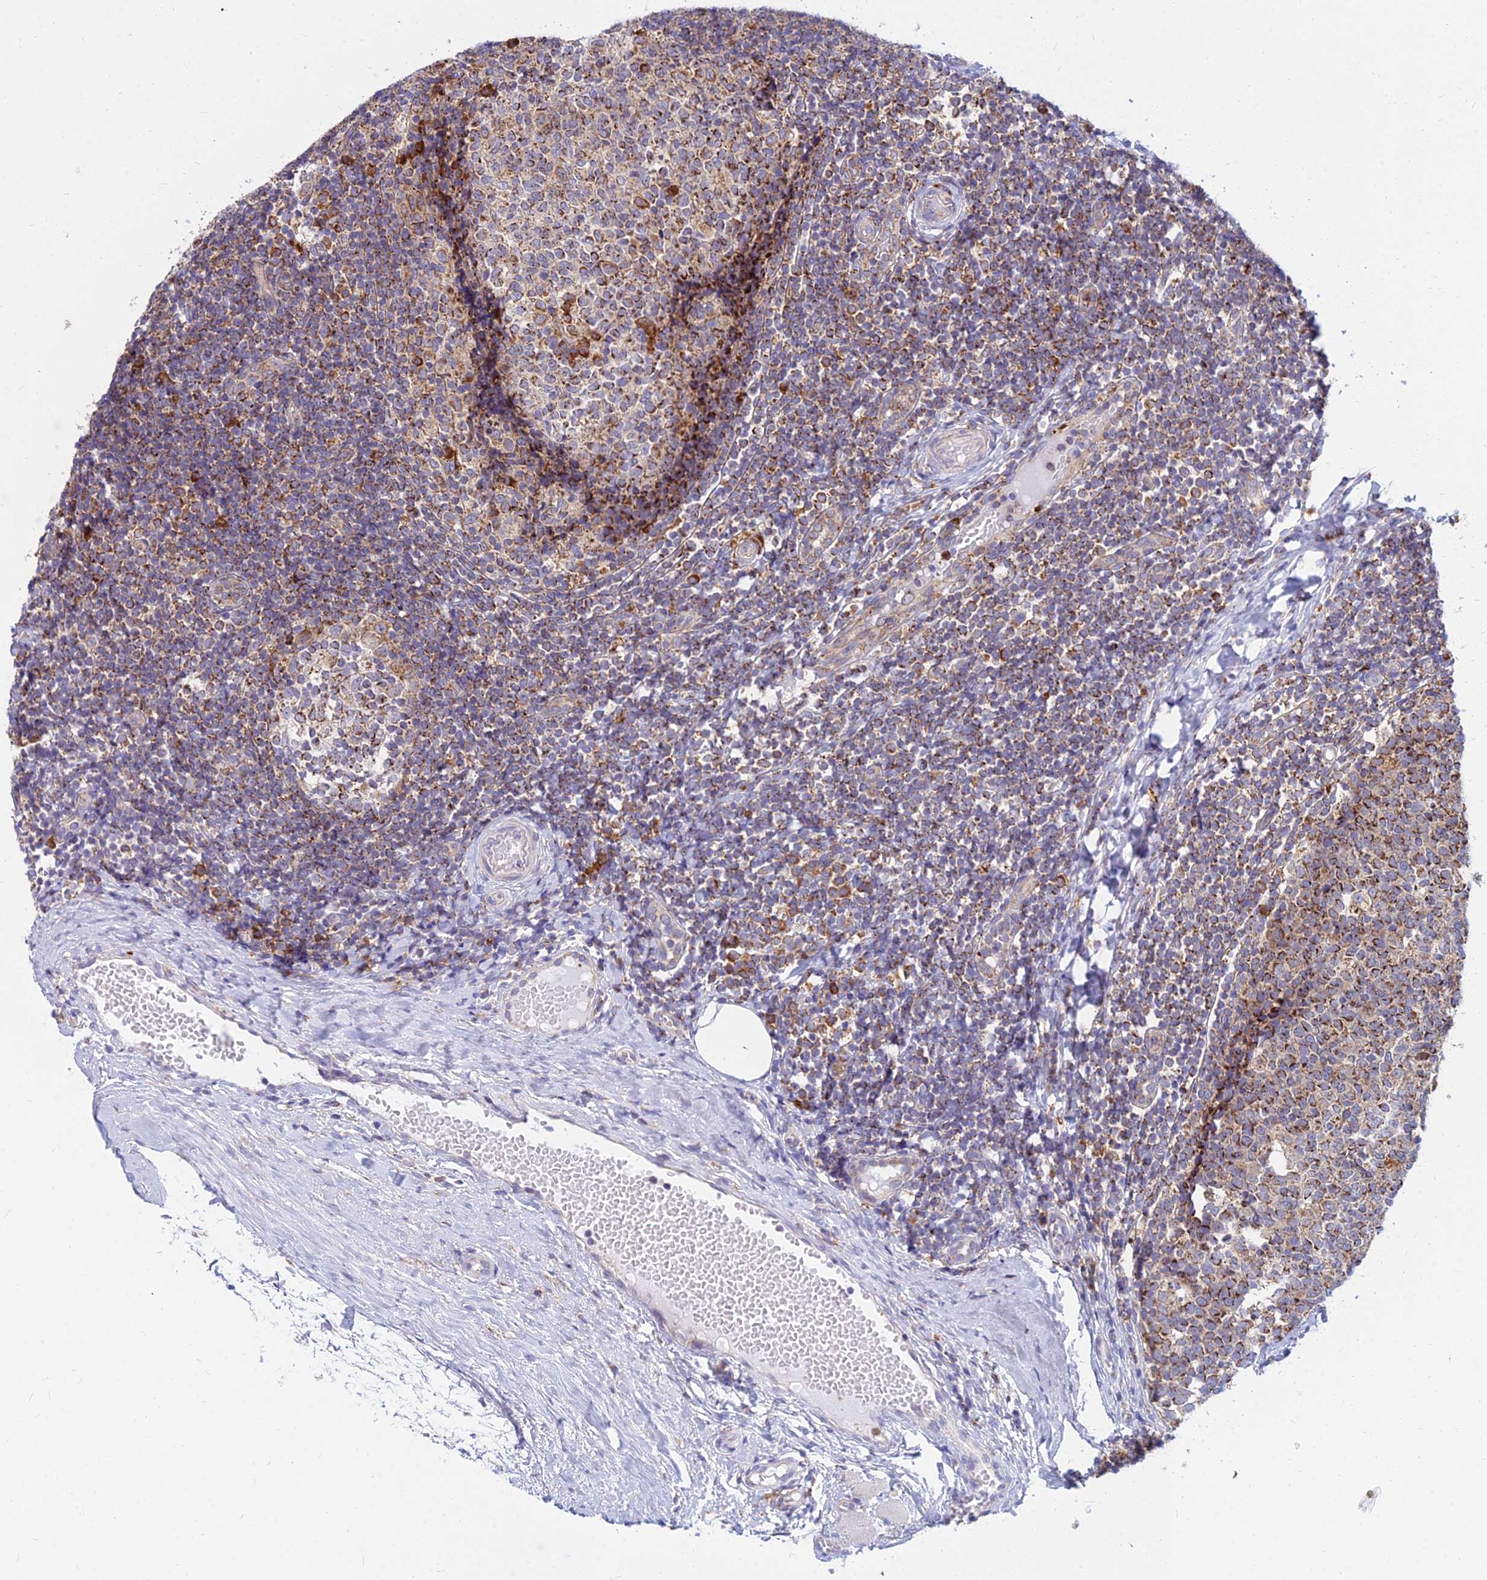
{"staining": {"intensity": "moderate", "quantity": ">75%", "location": "cytoplasmic/membranous"}, "tissue": "tonsil", "cell_type": "Germinal center cells", "image_type": "normal", "snomed": [{"axis": "morphology", "description": "Normal tissue, NOS"}, {"axis": "topography", "description": "Tonsil"}], "caption": "Human tonsil stained for a protein (brown) shows moderate cytoplasmic/membranous positive expression in approximately >75% of germinal center cells.", "gene": "CCT6A", "patient": {"sex": "female", "age": 19}}